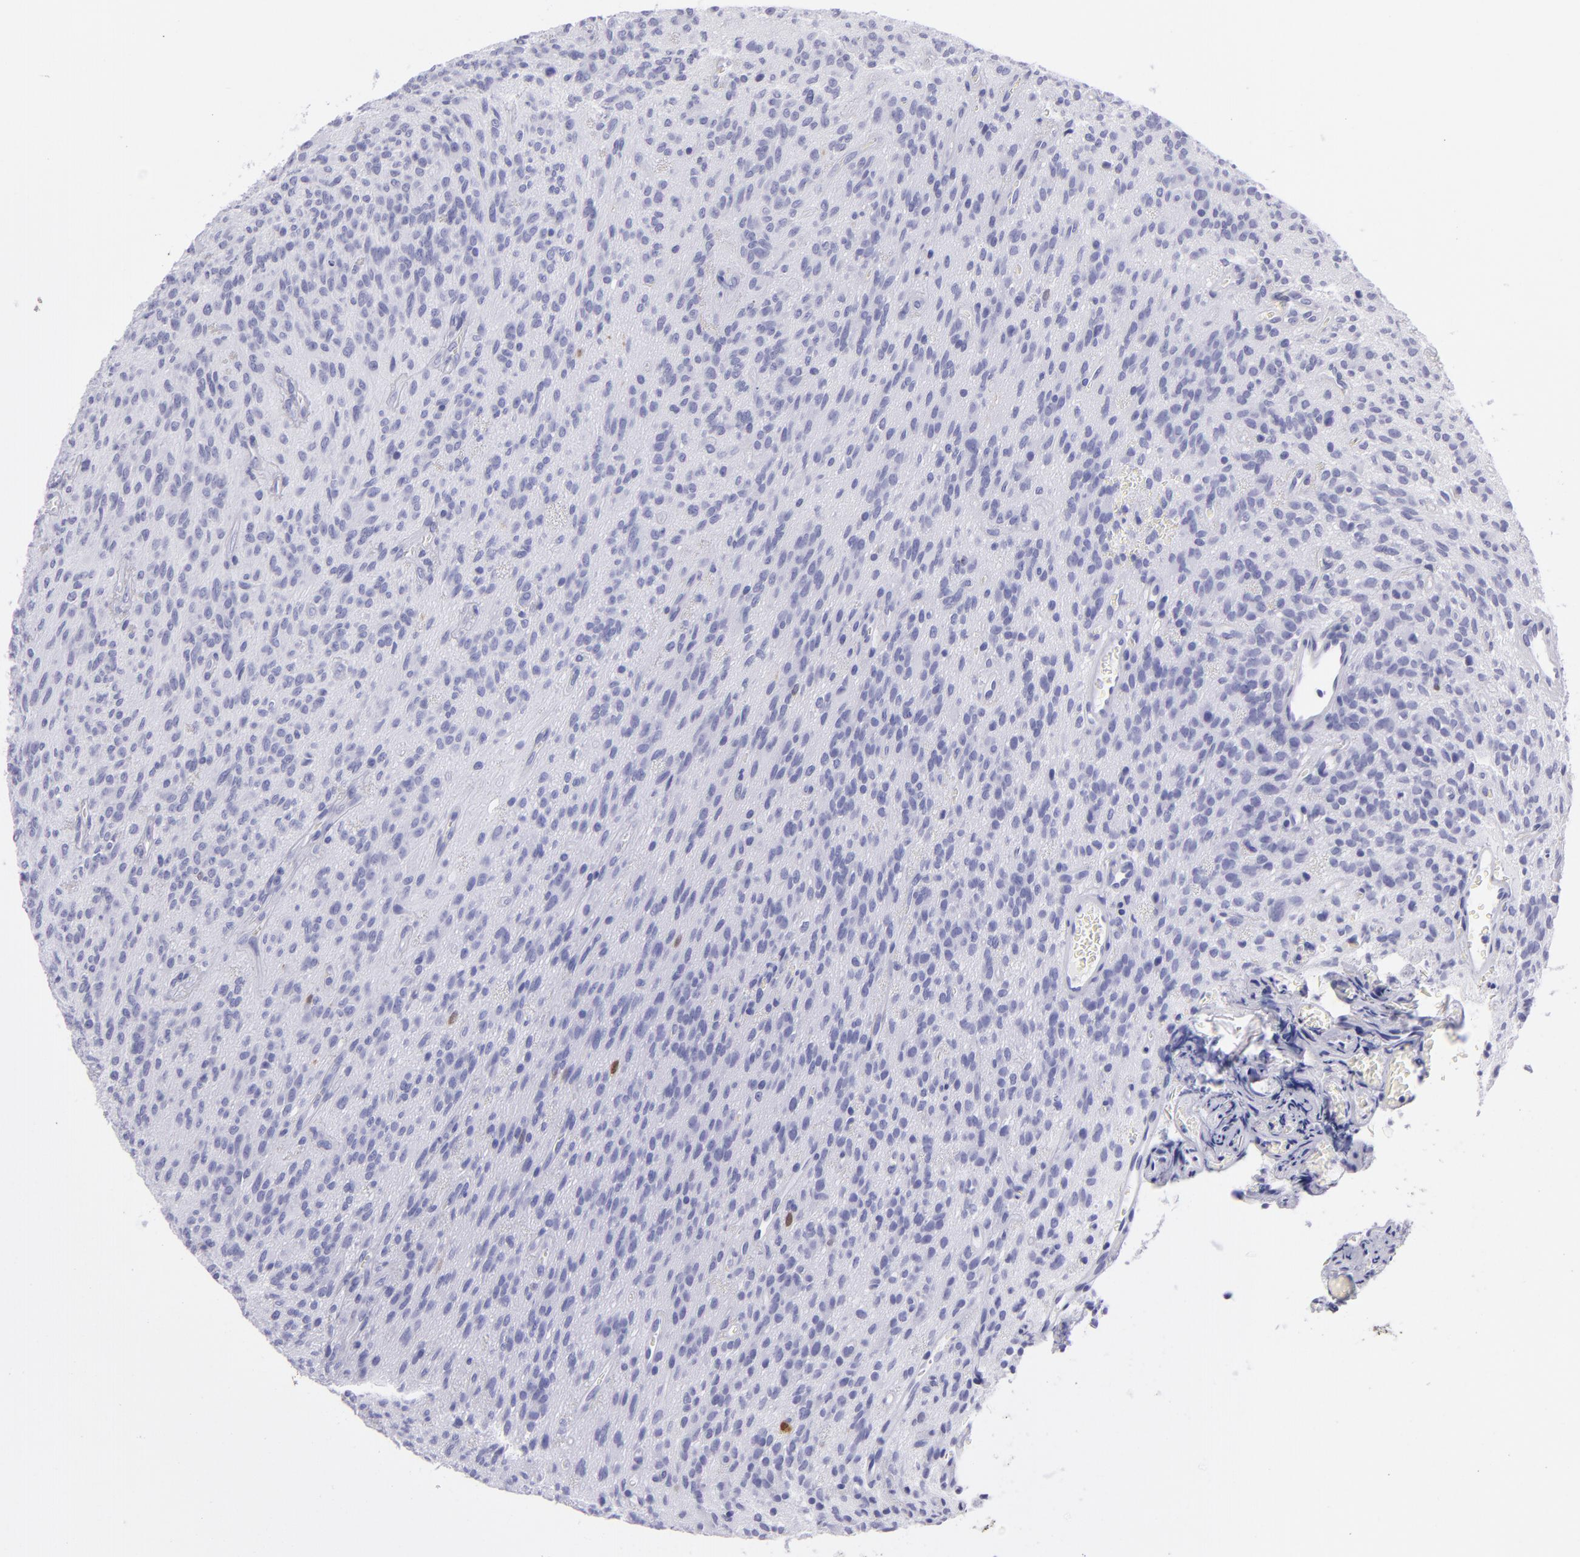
{"staining": {"intensity": "negative", "quantity": "none", "location": "none"}, "tissue": "glioma", "cell_type": "Tumor cells", "image_type": "cancer", "snomed": [{"axis": "morphology", "description": "Glioma, malignant, Low grade"}, {"axis": "topography", "description": "Brain"}], "caption": "Tumor cells are negative for protein expression in human glioma.", "gene": "PVALB", "patient": {"sex": "female", "age": 15}}